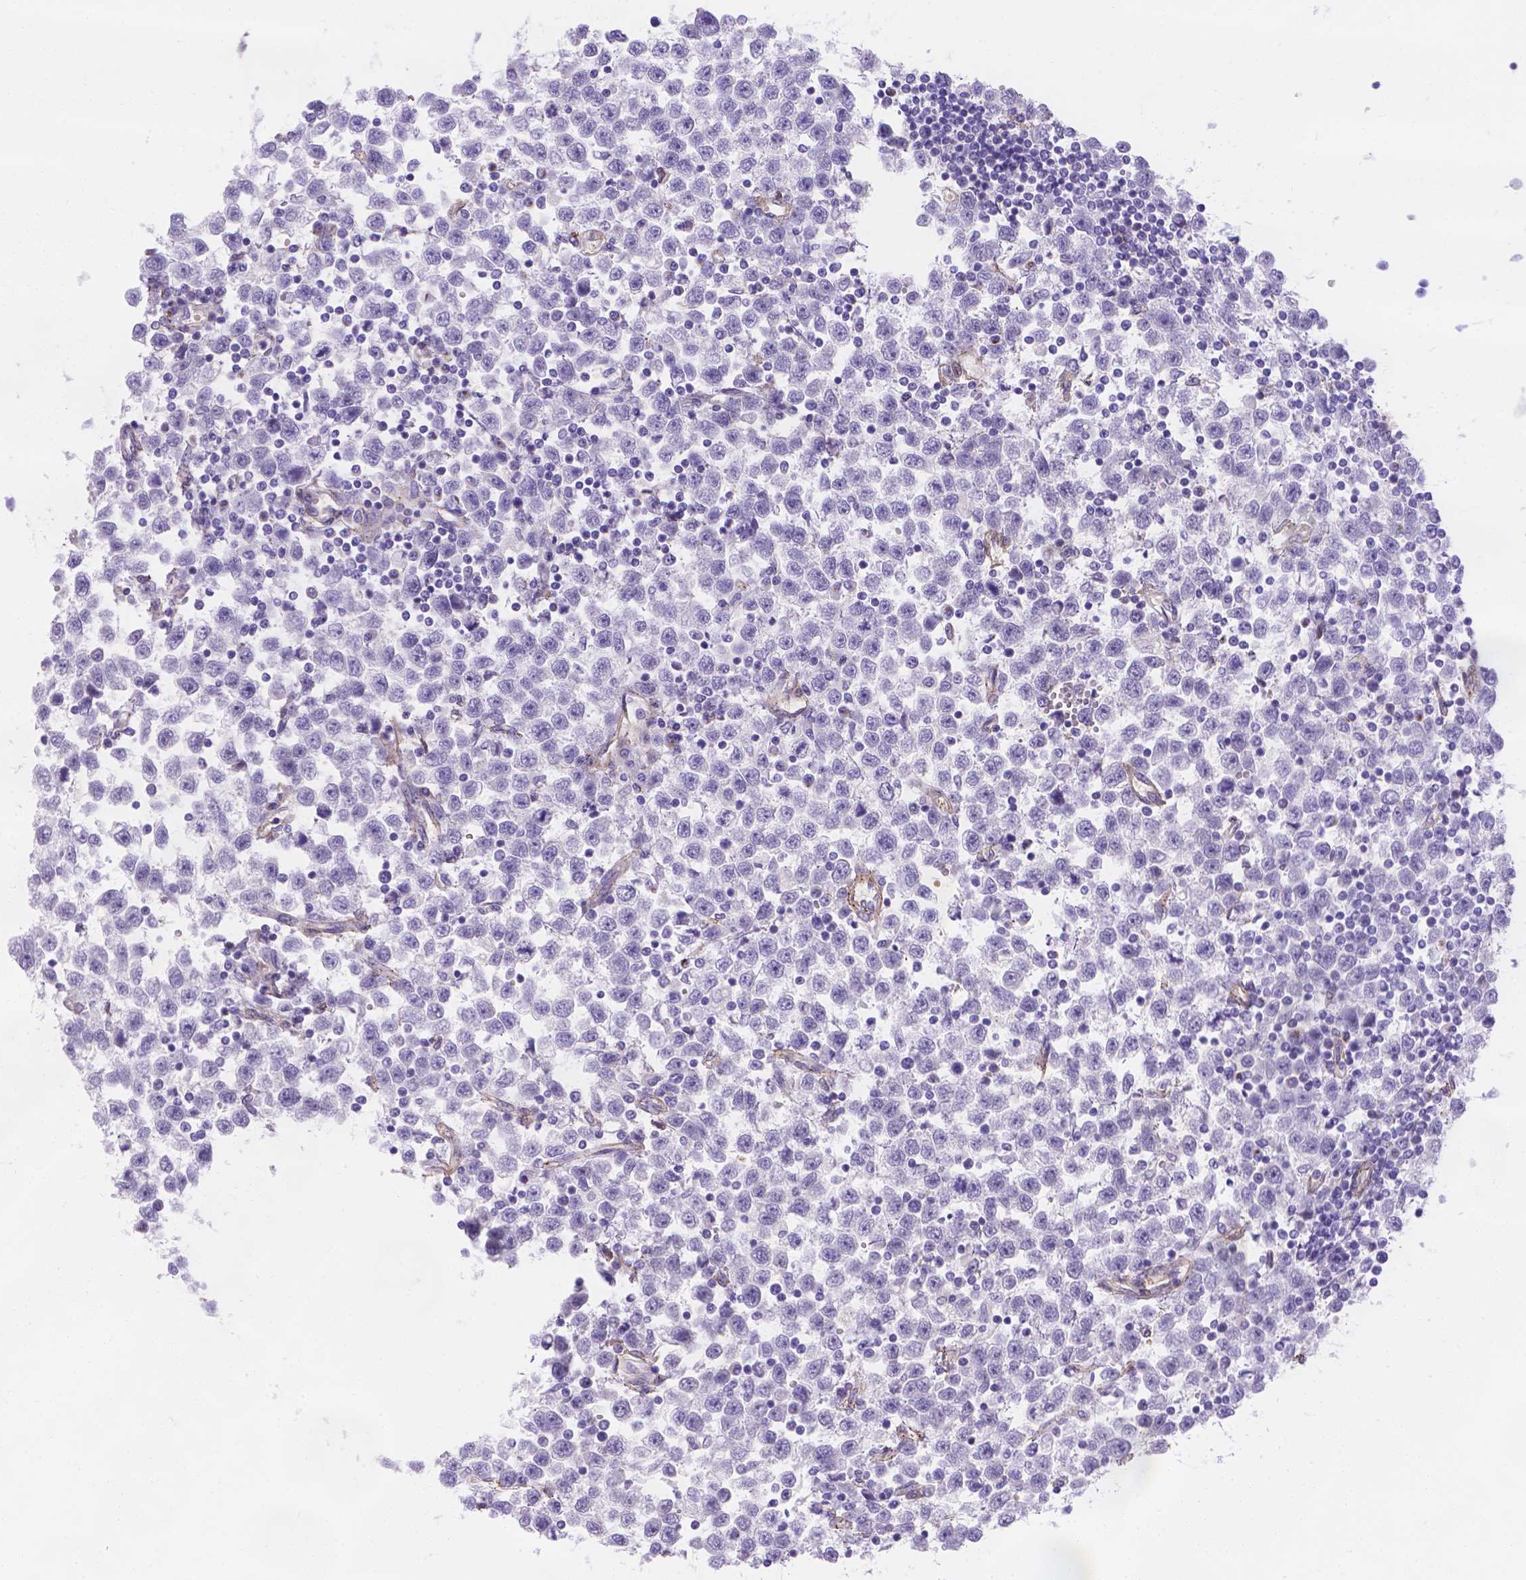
{"staining": {"intensity": "negative", "quantity": "none", "location": "none"}, "tissue": "testis cancer", "cell_type": "Tumor cells", "image_type": "cancer", "snomed": [{"axis": "morphology", "description": "Seminoma, NOS"}, {"axis": "topography", "description": "Testis"}], "caption": "Testis cancer (seminoma) stained for a protein using immunohistochemistry (IHC) demonstrates no positivity tumor cells.", "gene": "SLC40A1", "patient": {"sex": "male", "age": 34}}